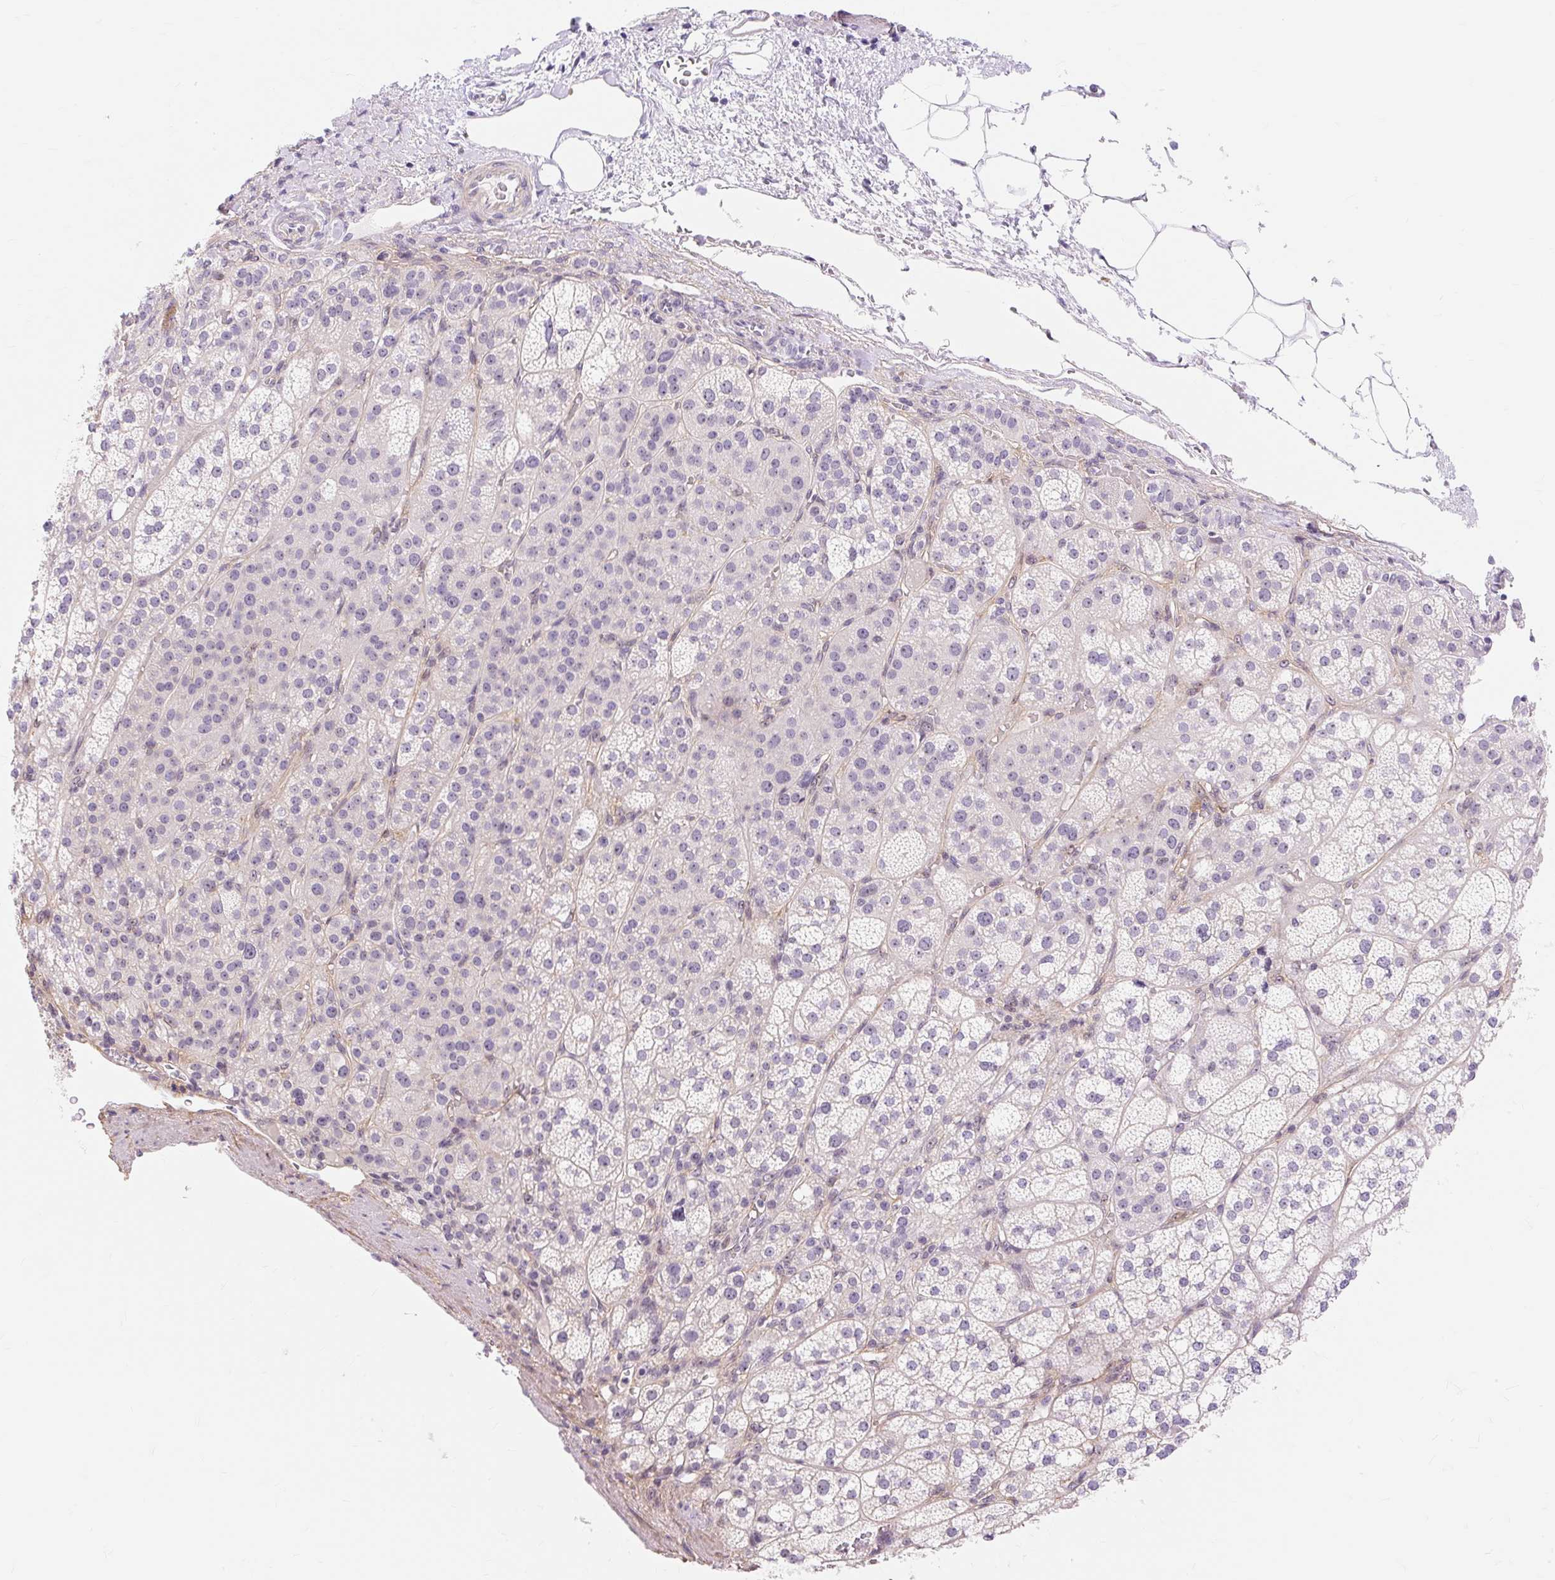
{"staining": {"intensity": "weak", "quantity": "<25%", "location": "nuclear"}, "tissue": "adrenal gland", "cell_type": "Glandular cells", "image_type": "normal", "snomed": [{"axis": "morphology", "description": "Normal tissue, NOS"}, {"axis": "topography", "description": "Adrenal gland"}], "caption": "The image reveals no significant positivity in glandular cells of adrenal gland.", "gene": "OBP2A", "patient": {"sex": "female", "age": 60}}